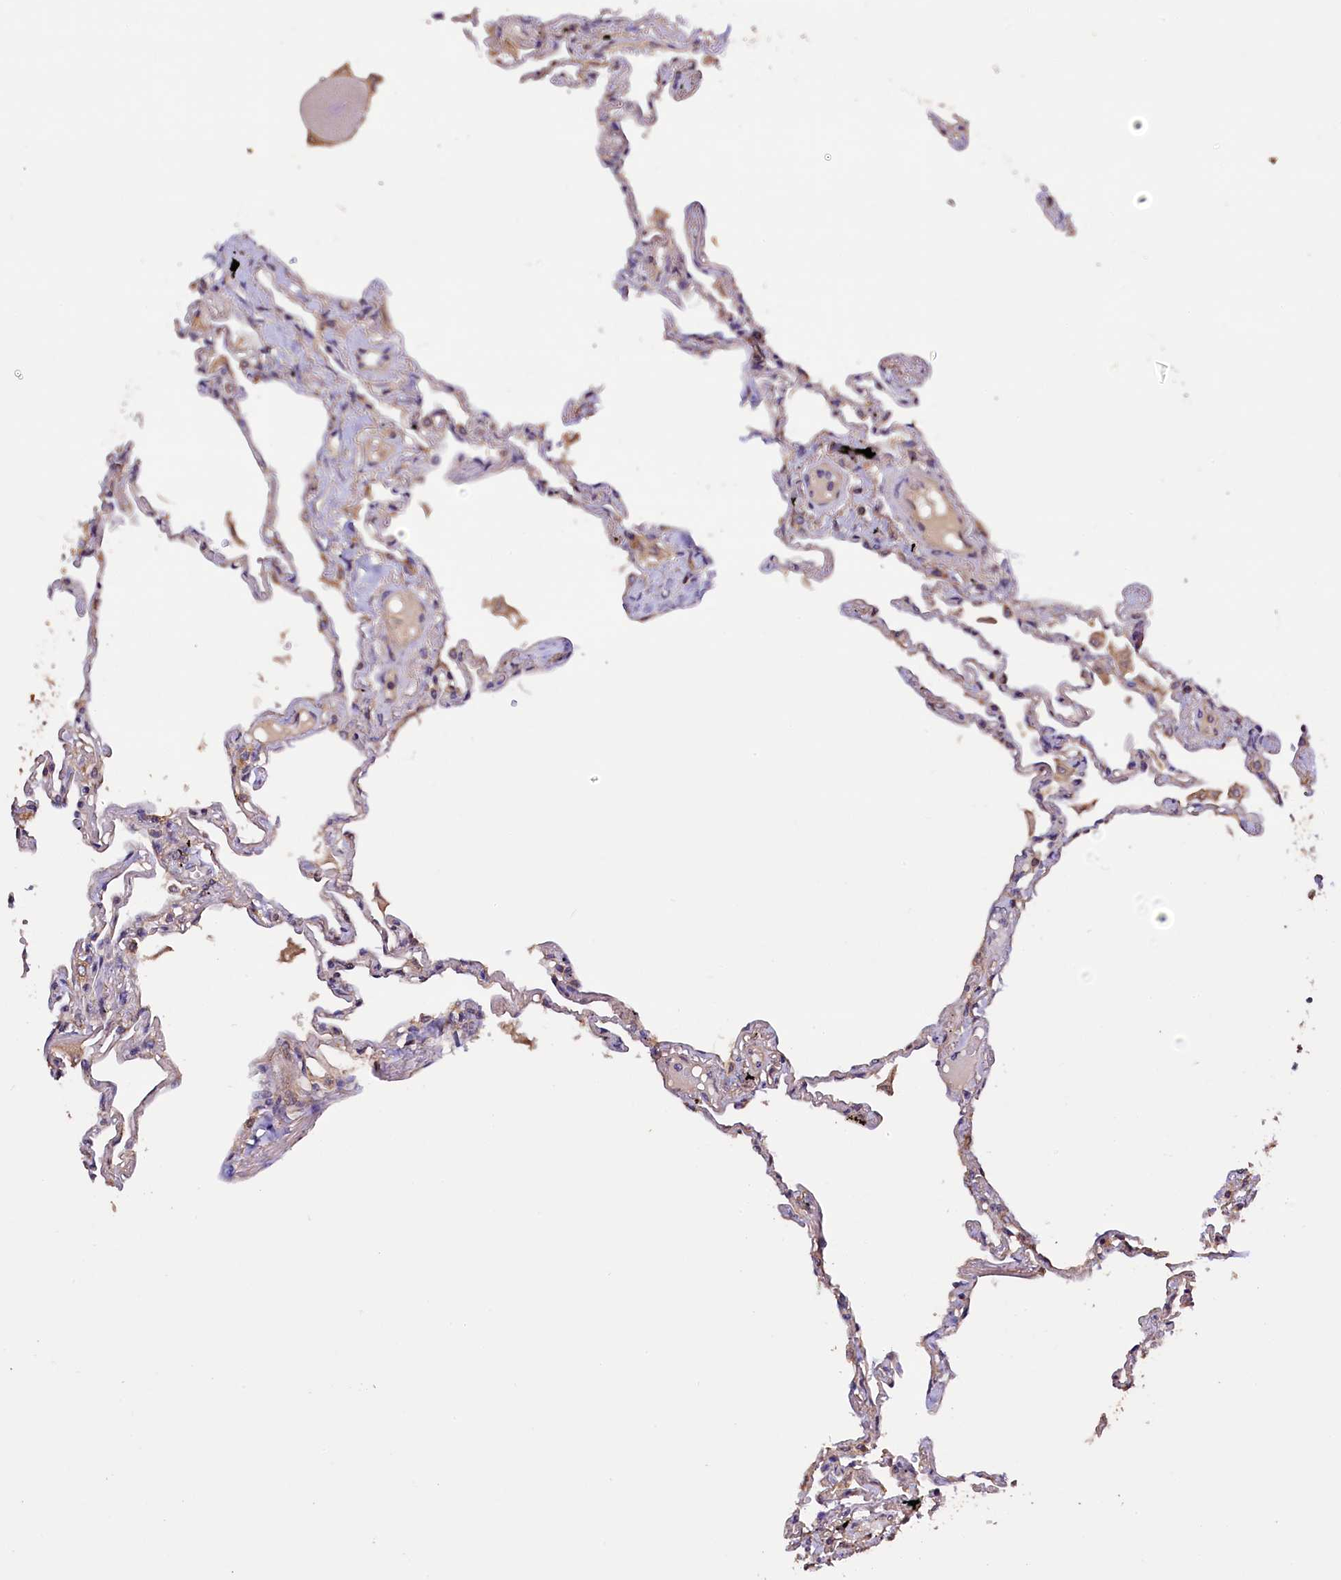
{"staining": {"intensity": "weak", "quantity": "<25%", "location": "cytoplasmic/membranous"}, "tissue": "lung", "cell_type": "Alveolar cells", "image_type": "normal", "snomed": [{"axis": "morphology", "description": "Normal tissue, NOS"}, {"axis": "topography", "description": "Lung"}], "caption": "IHC image of normal human lung stained for a protein (brown), which demonstrates no expression in alveolar cells.", "gene": "KLC2", "patient": {"sex": "female", "age": 67}}